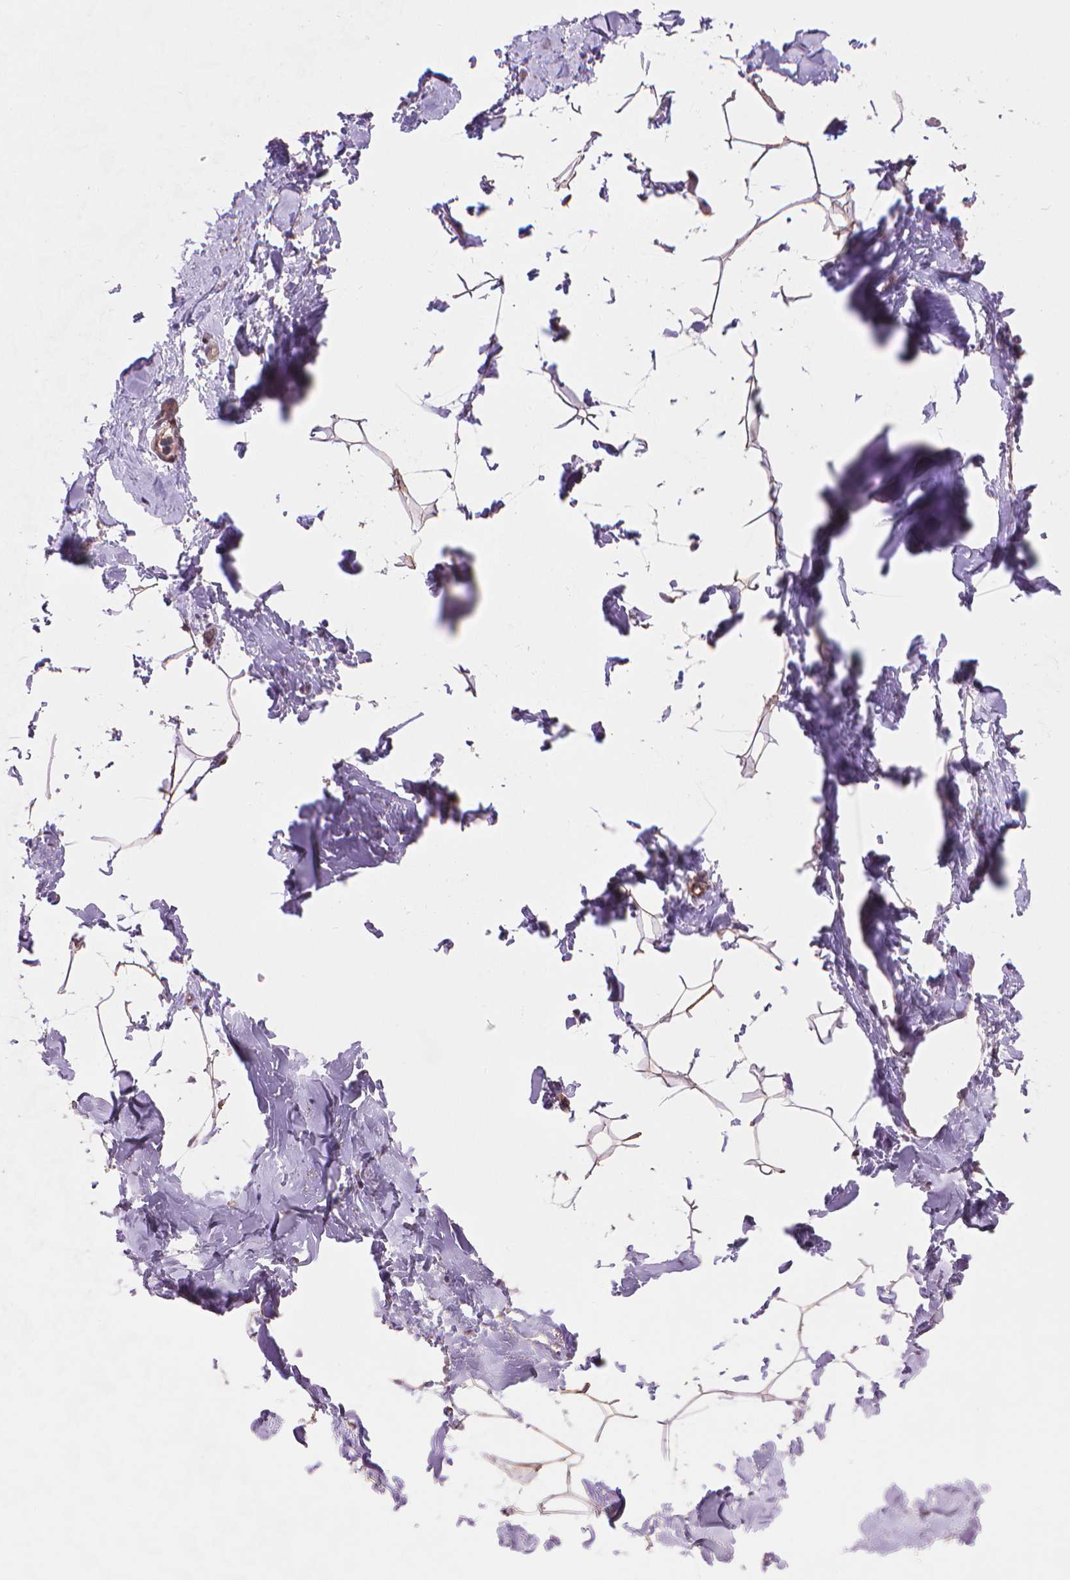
{"staining": {"intensity": "weak", "quantity": "25%-75%", "location": "cytoplasmic/membranous"}, "tissue": "breast", "cell_type": "Adipocytes", "image_type": "normal", "snomed": [{"axis": "morphology", "description": "Normal tissue, NOS"}, {"axis": "topography", "description": "Breast"}], "caption": "Brown immunohistochemical staining in normal breast demonstrates weak cytoplasmic/membranous expression in about 25%-75% of adipocytes.", "gene": "AMMECR1L", "patient": {"sex": "female", "age": 32}}